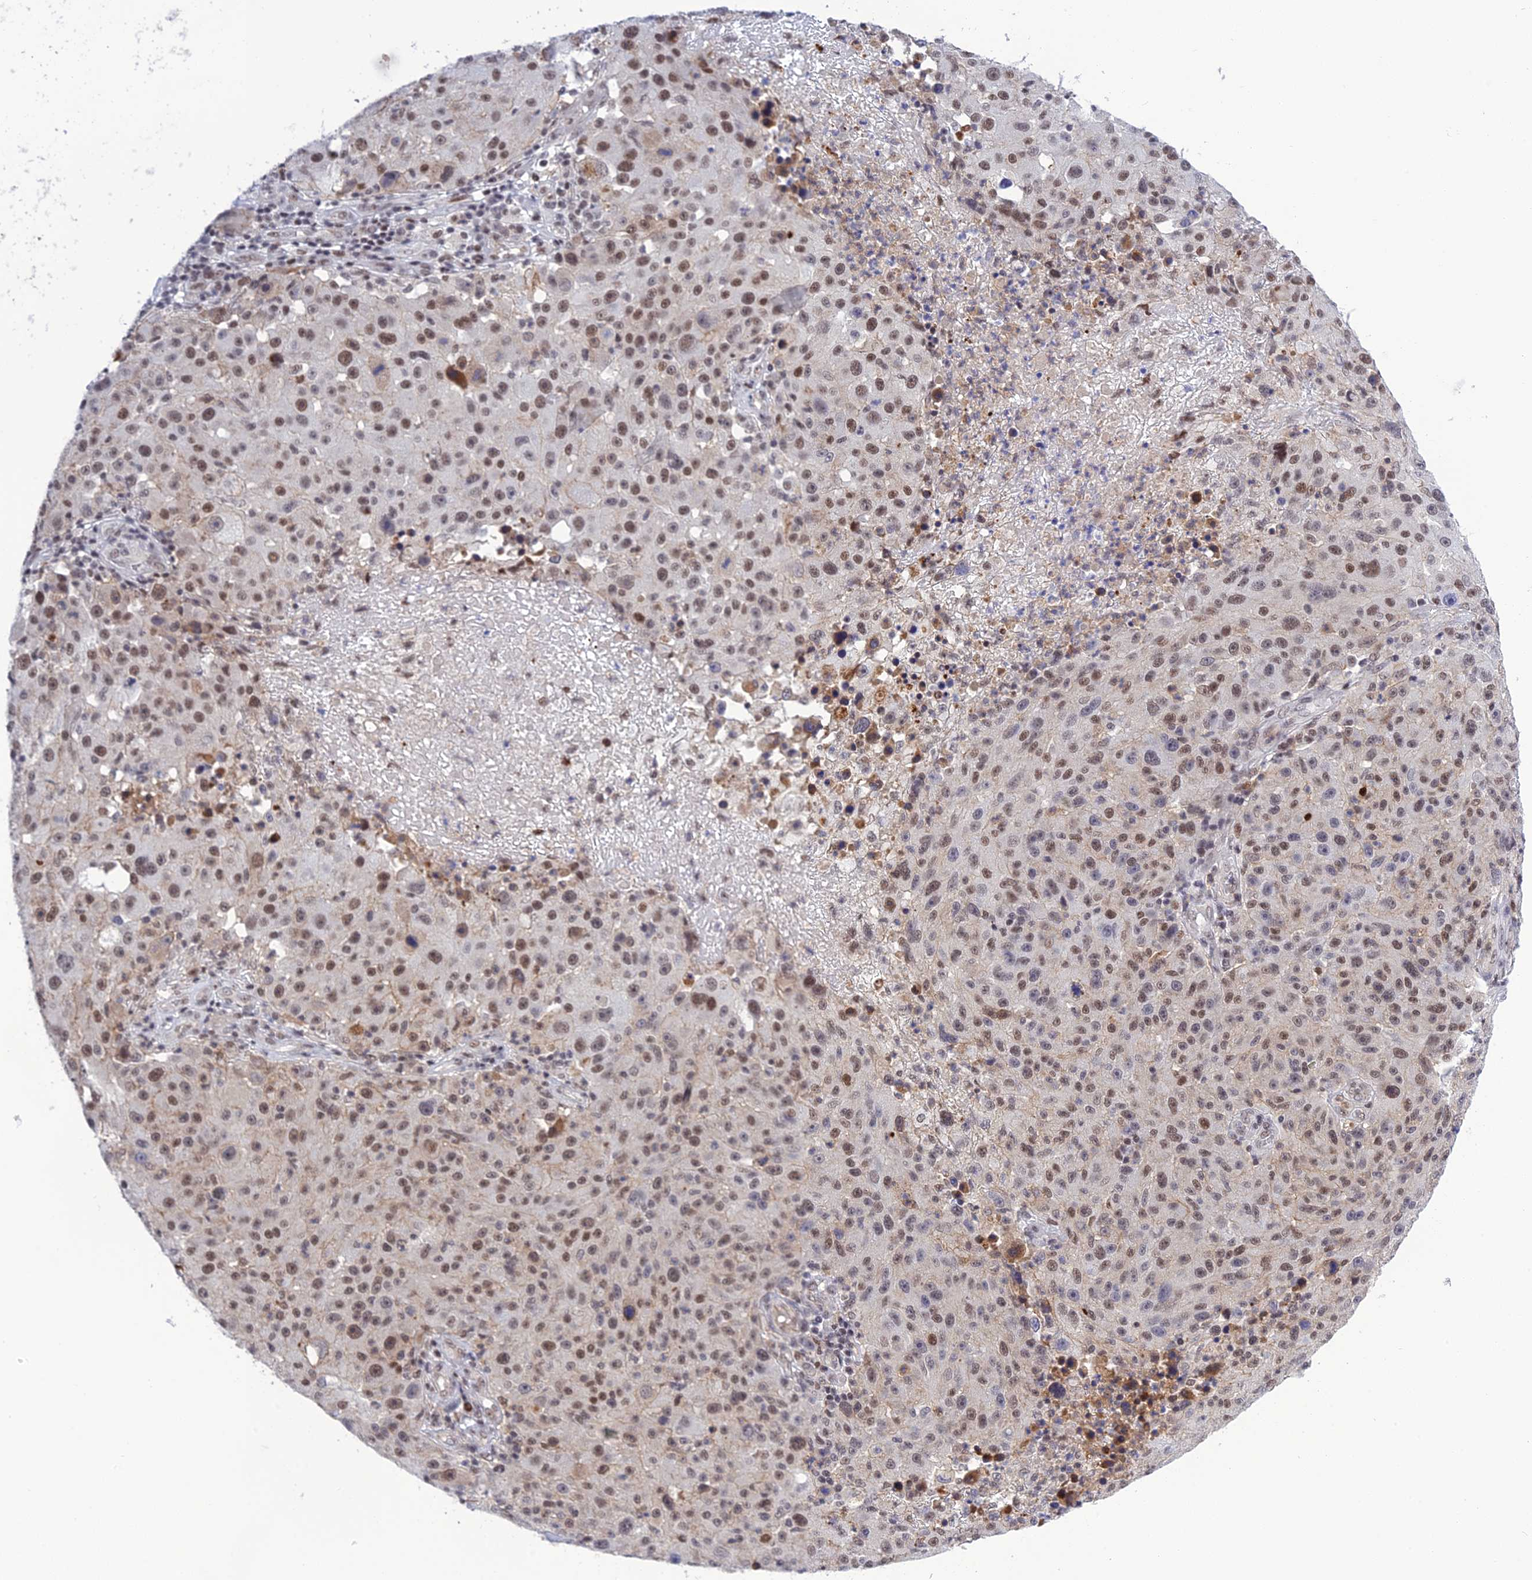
{"staining": {"intensity": "moderate", "quantity": "25%-75%", "location": "nuclear"}, "tissue": "melanoma", "cell_type": "Tumor cells", "image_type": "cancer", "snomed": [{"axis": "morphology", "description": "Malignant melanoma, NOS"}, {"axis": "topography", "description": "Skin"}], "caption": "Protein analysis of melanoma tissue shows moderate nuclear staining in approximately 25%-75% of tumor cells. (DAB (3,3'-diaminobenzidine) = brown stain, brightfield microscopy at high magnification).", "gene": "TCEA1", "patient": {"sex": "male", "age": 53}}